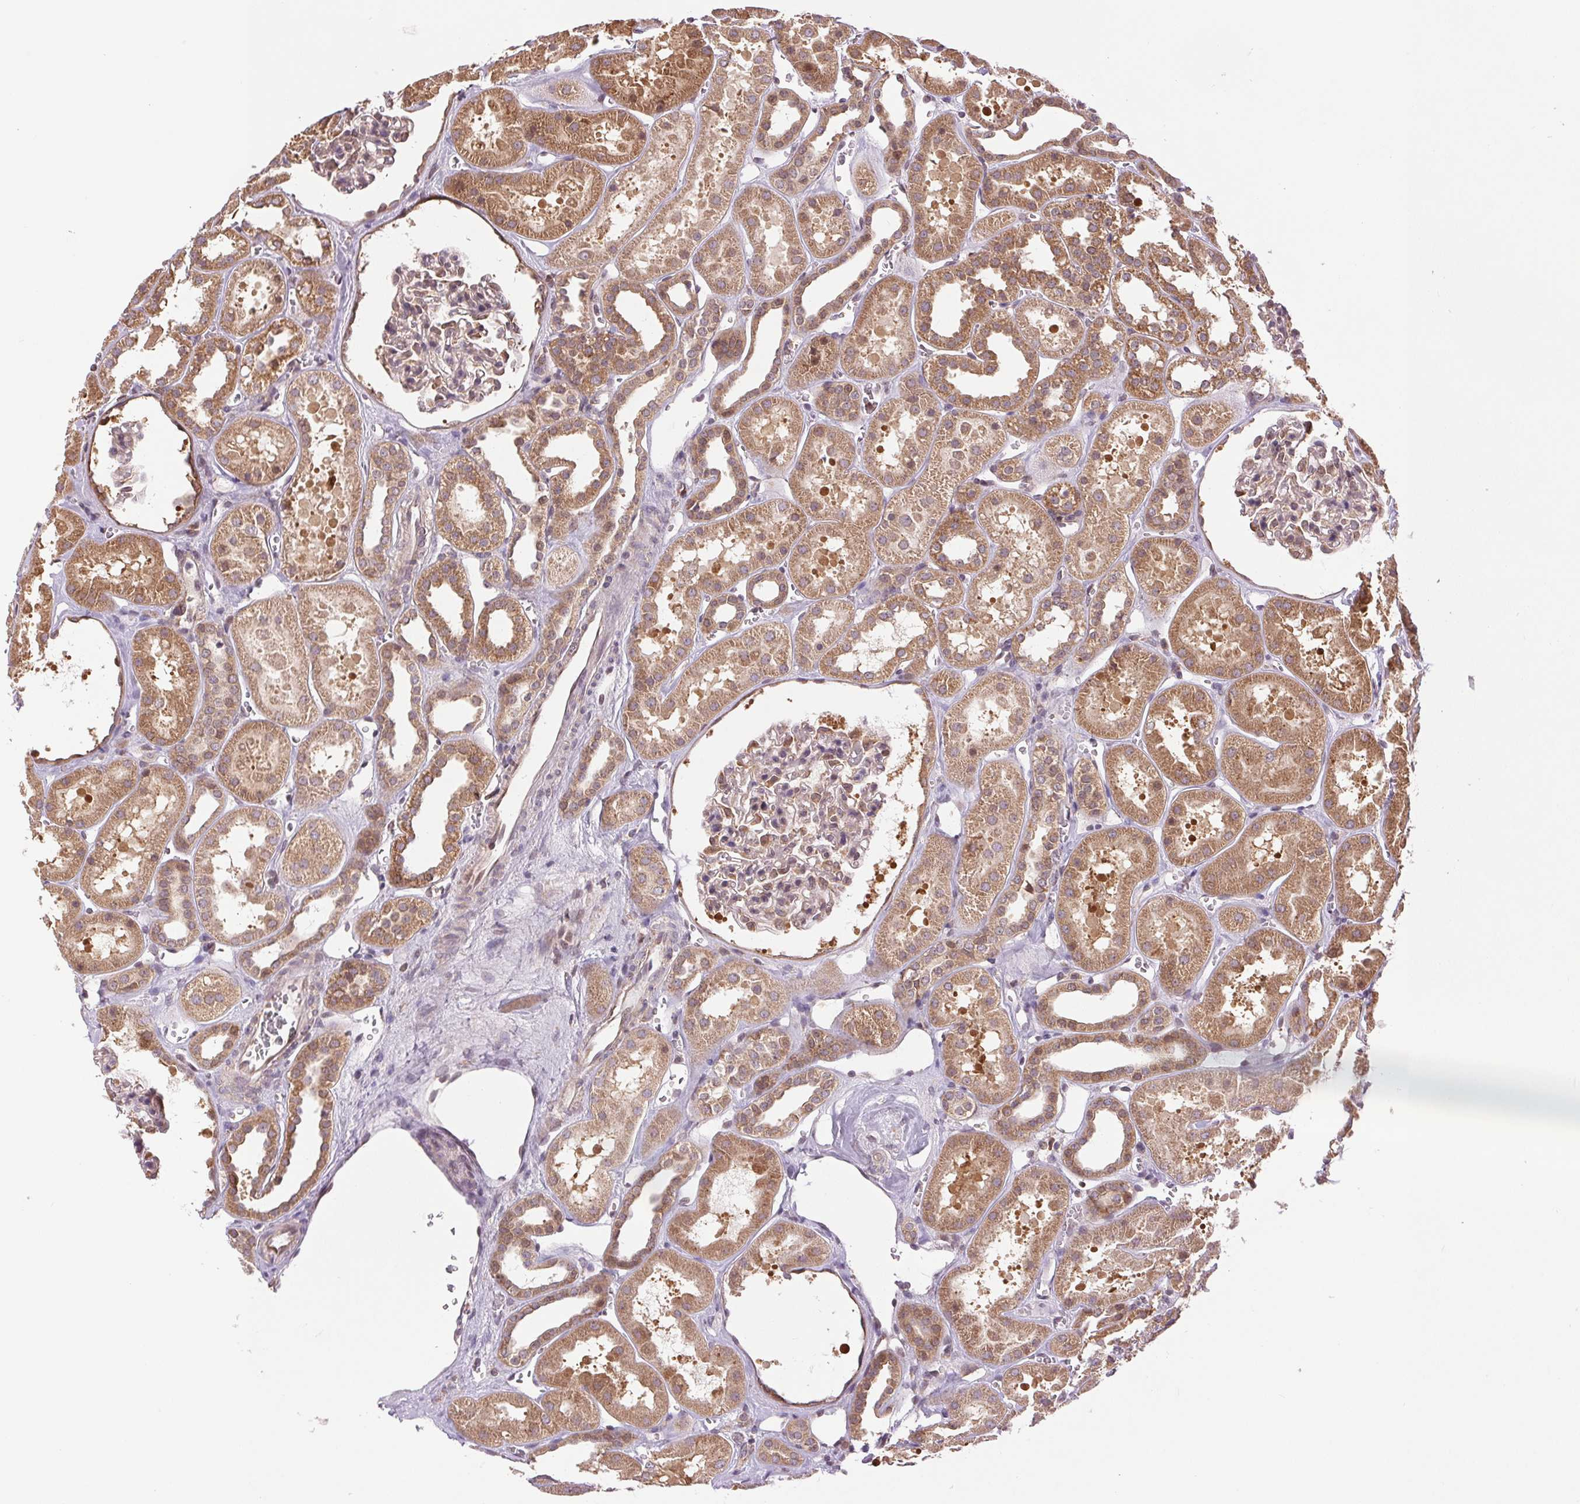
{"staining": {"intensity": "moderate", "quantity": "<25%", "location": "cytoplasmic/membranous,nuclear"}, "tissue": "kidney", "cell_type": "Cells in glomeruli", "image_type": "normal", "snomed": [{"axis": "morphology", "description": "Normal tissue, NOS"}, {"axis": "topography", "description": "Kidney"}], "caption": "A histopathology image showing moderate cytoplasmic/membranous,nuclear expression in about <25% of cells in glomeruli in benign kidney, as visualized by brown immunohistochemical staining.", "gene": "BTF3L4", "patient": {"sex": "female", "age": 41}}